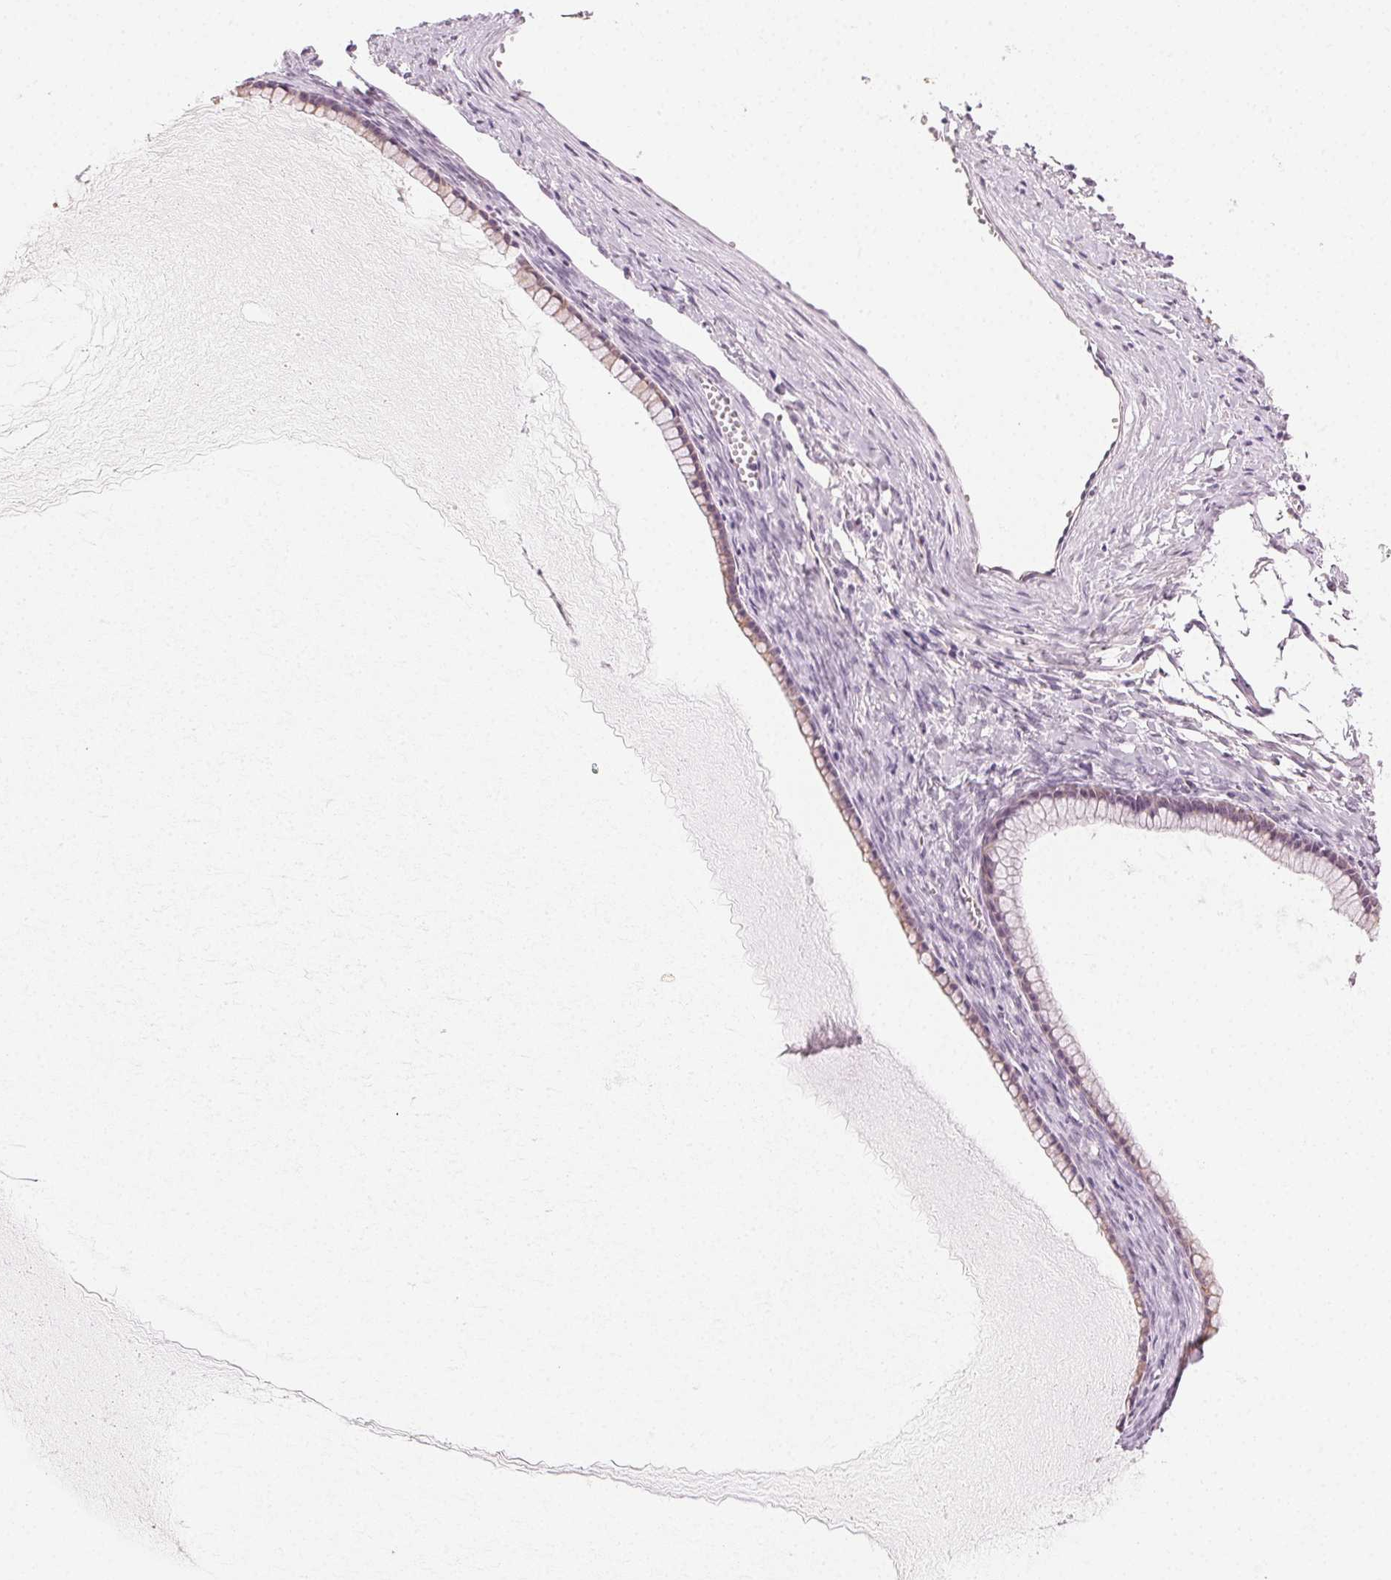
{"staining": {"intensity": "negative", "quantity": "none", "location": "none"}, "tissue": "ovarian cancer", "cell_type": "Tumor cells", "image_type": "cancer", "snomed": [{"axis": "morphology", "description": "Cystadenocarcinoma, mucinous, NOS"}, {"axis": "topography", "description": "Ovary"}], "caption": "This is an IHC photomicrograph of ovarian mucinous cystadenocarcinoma. There is no expression in tumor cells.", "gene": "AIF1L", "patient": {"sex": "female", "age": 41}}